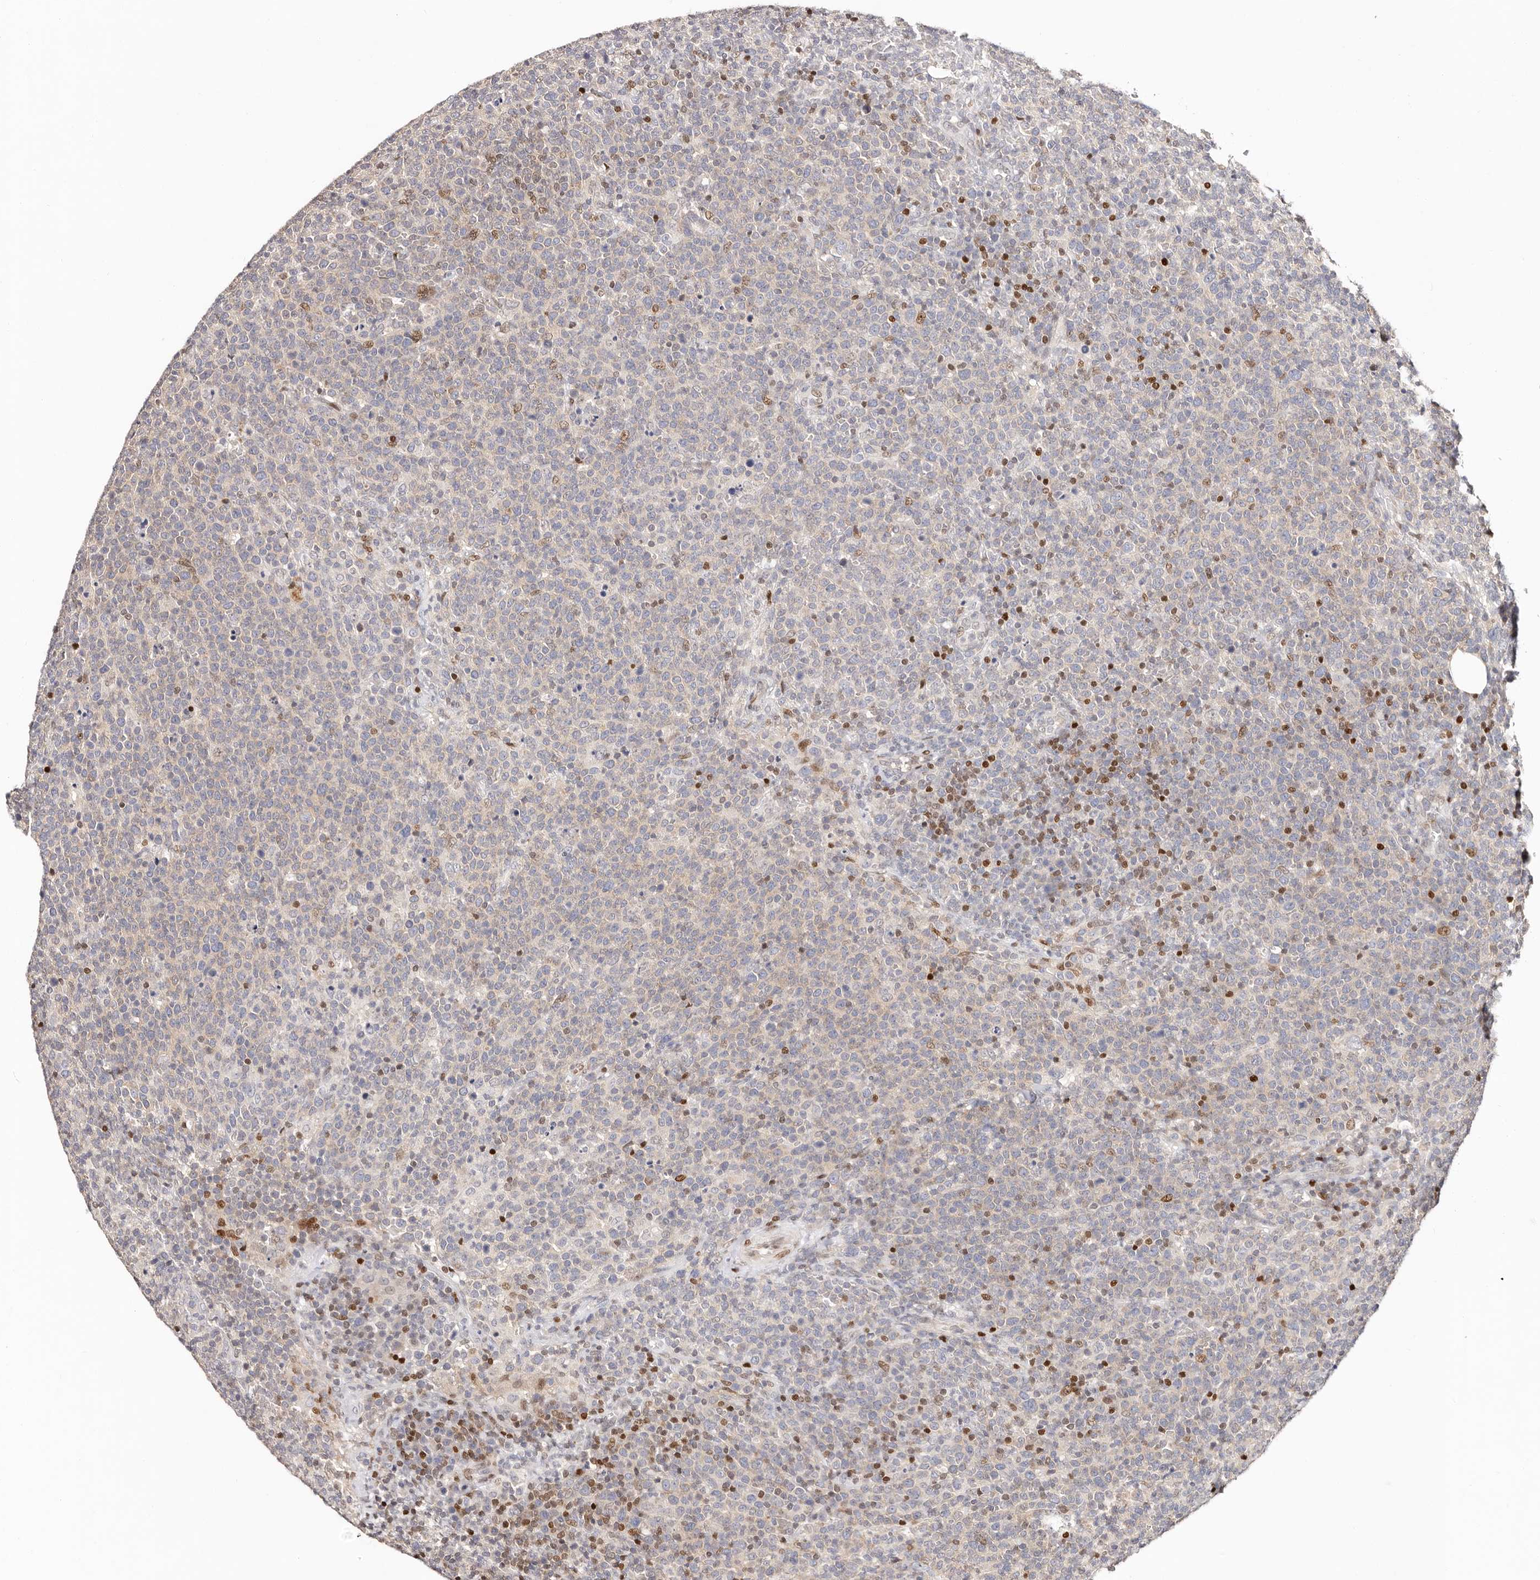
{"staining": {"intensity": "moderate", "quantity": "<25%", "location": "nuclear"}, "tissue": "lymphoma", "cell_type": "Tumor cells", "image_type": "cancer", "snomed": [{"axis": "morphology", "description": "Malignant lymphoma, non-Hodgkin's type, High grade"}, {"axis": "topography", "description": "Lymph node"}], "caption": "This photomicrograph reveals high-grade malignant lymphoma, non-Hodgkin's type stained with immunohistochemistry (IHC) to label a protein in brown. The nuclear of tumor cells show moderate positivity for the protein. Nuclei are counter-stained blue.", "gene": "IQGAP3", "patient": {"sex": "male", "age": 61}}